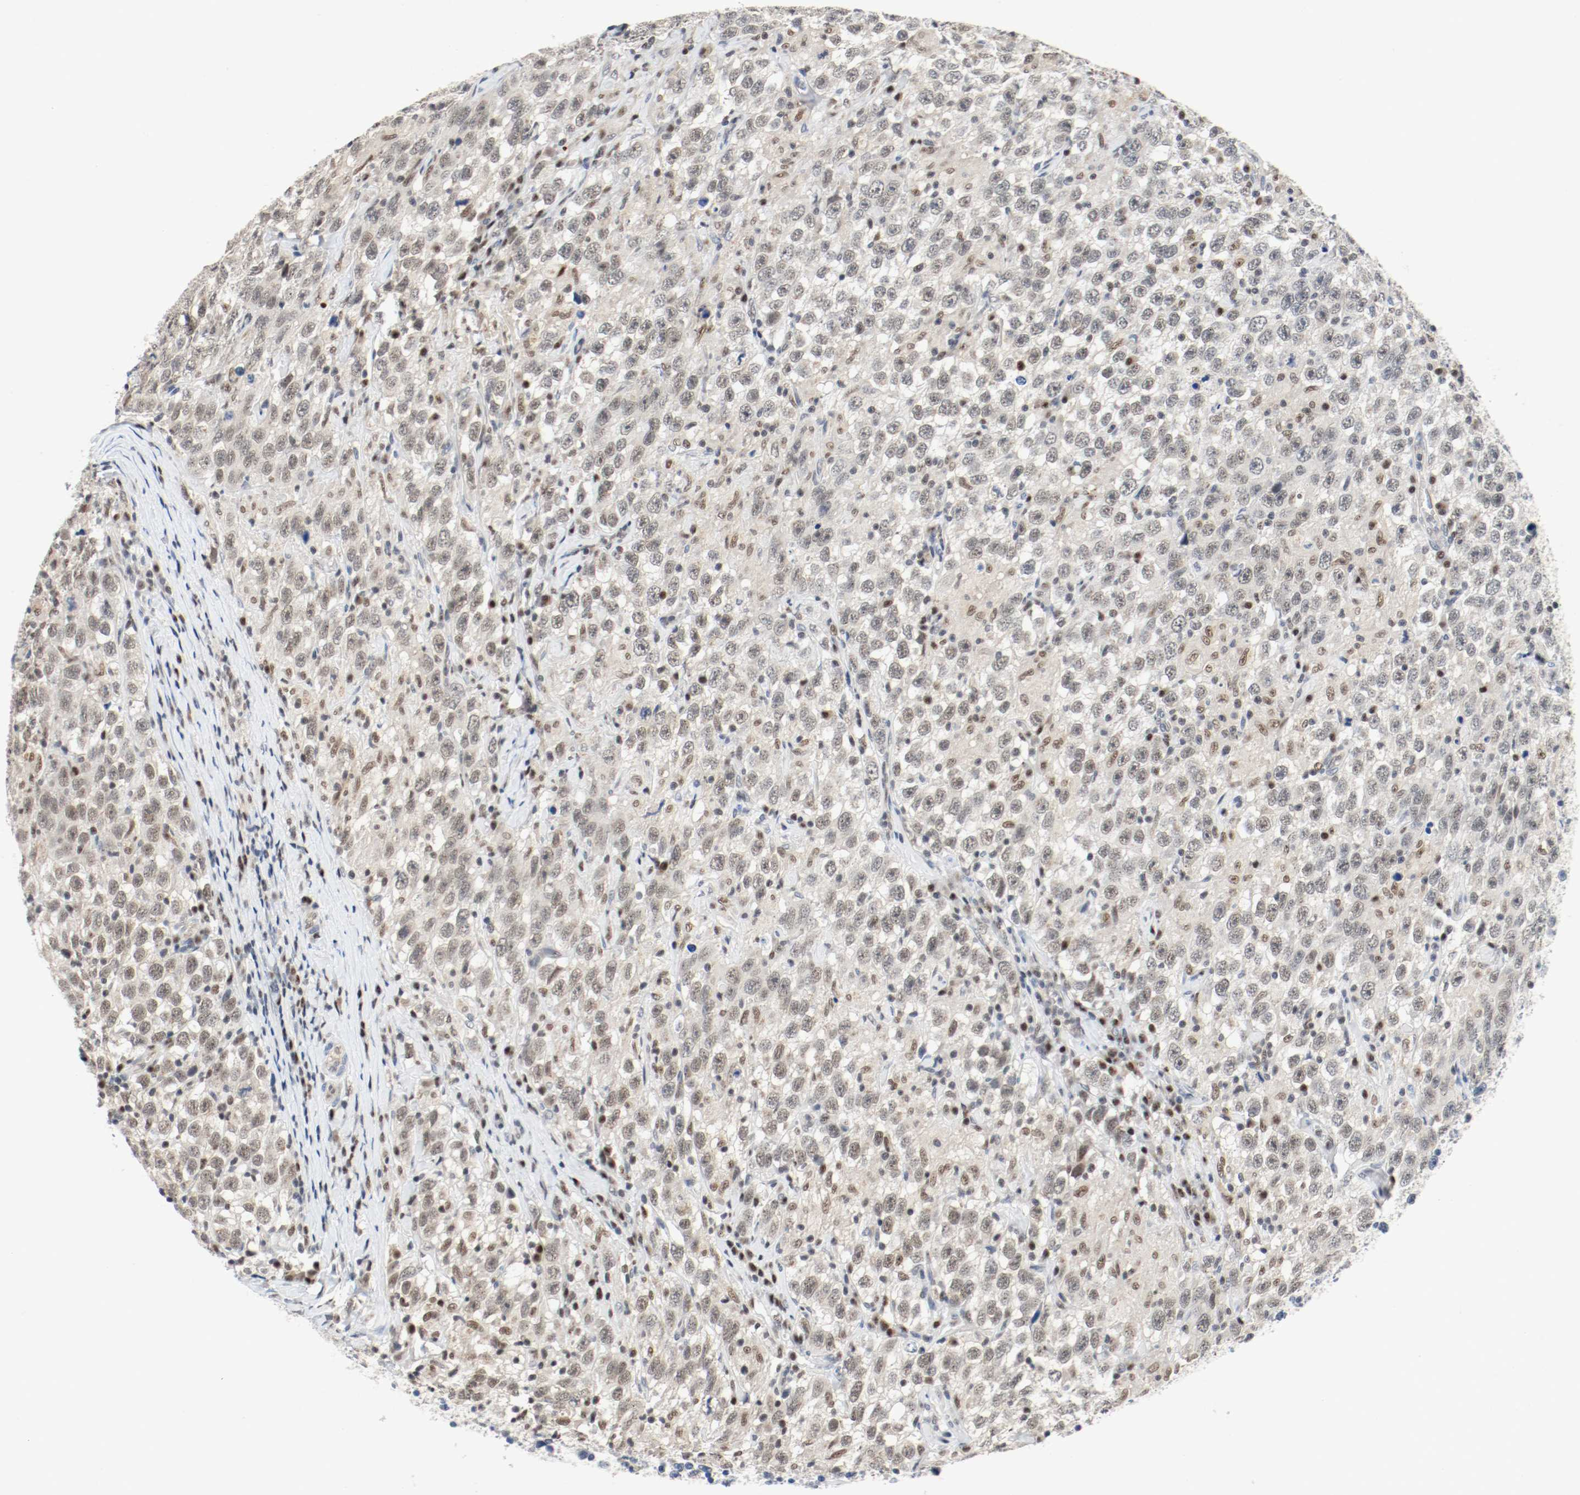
{"staining": {"intensity": "weak", "quantity": "<25%", "location": "nuclear"}, "tissue": "testis cancer", "cell_type": "Tumor cells", "image_type": "cancer", "snomed": [{"axis": "morphology", "description": "Seminoma, NOS"}, {"axis": "topography", "description": "Testis"}], "caption": "This is an immunohistochemistry (IHC) image of testis cancer (seminoma). There is no expression in tumor cells.", "gene": "ASH1L", "patient": {"sex": "male", "age": 41}}